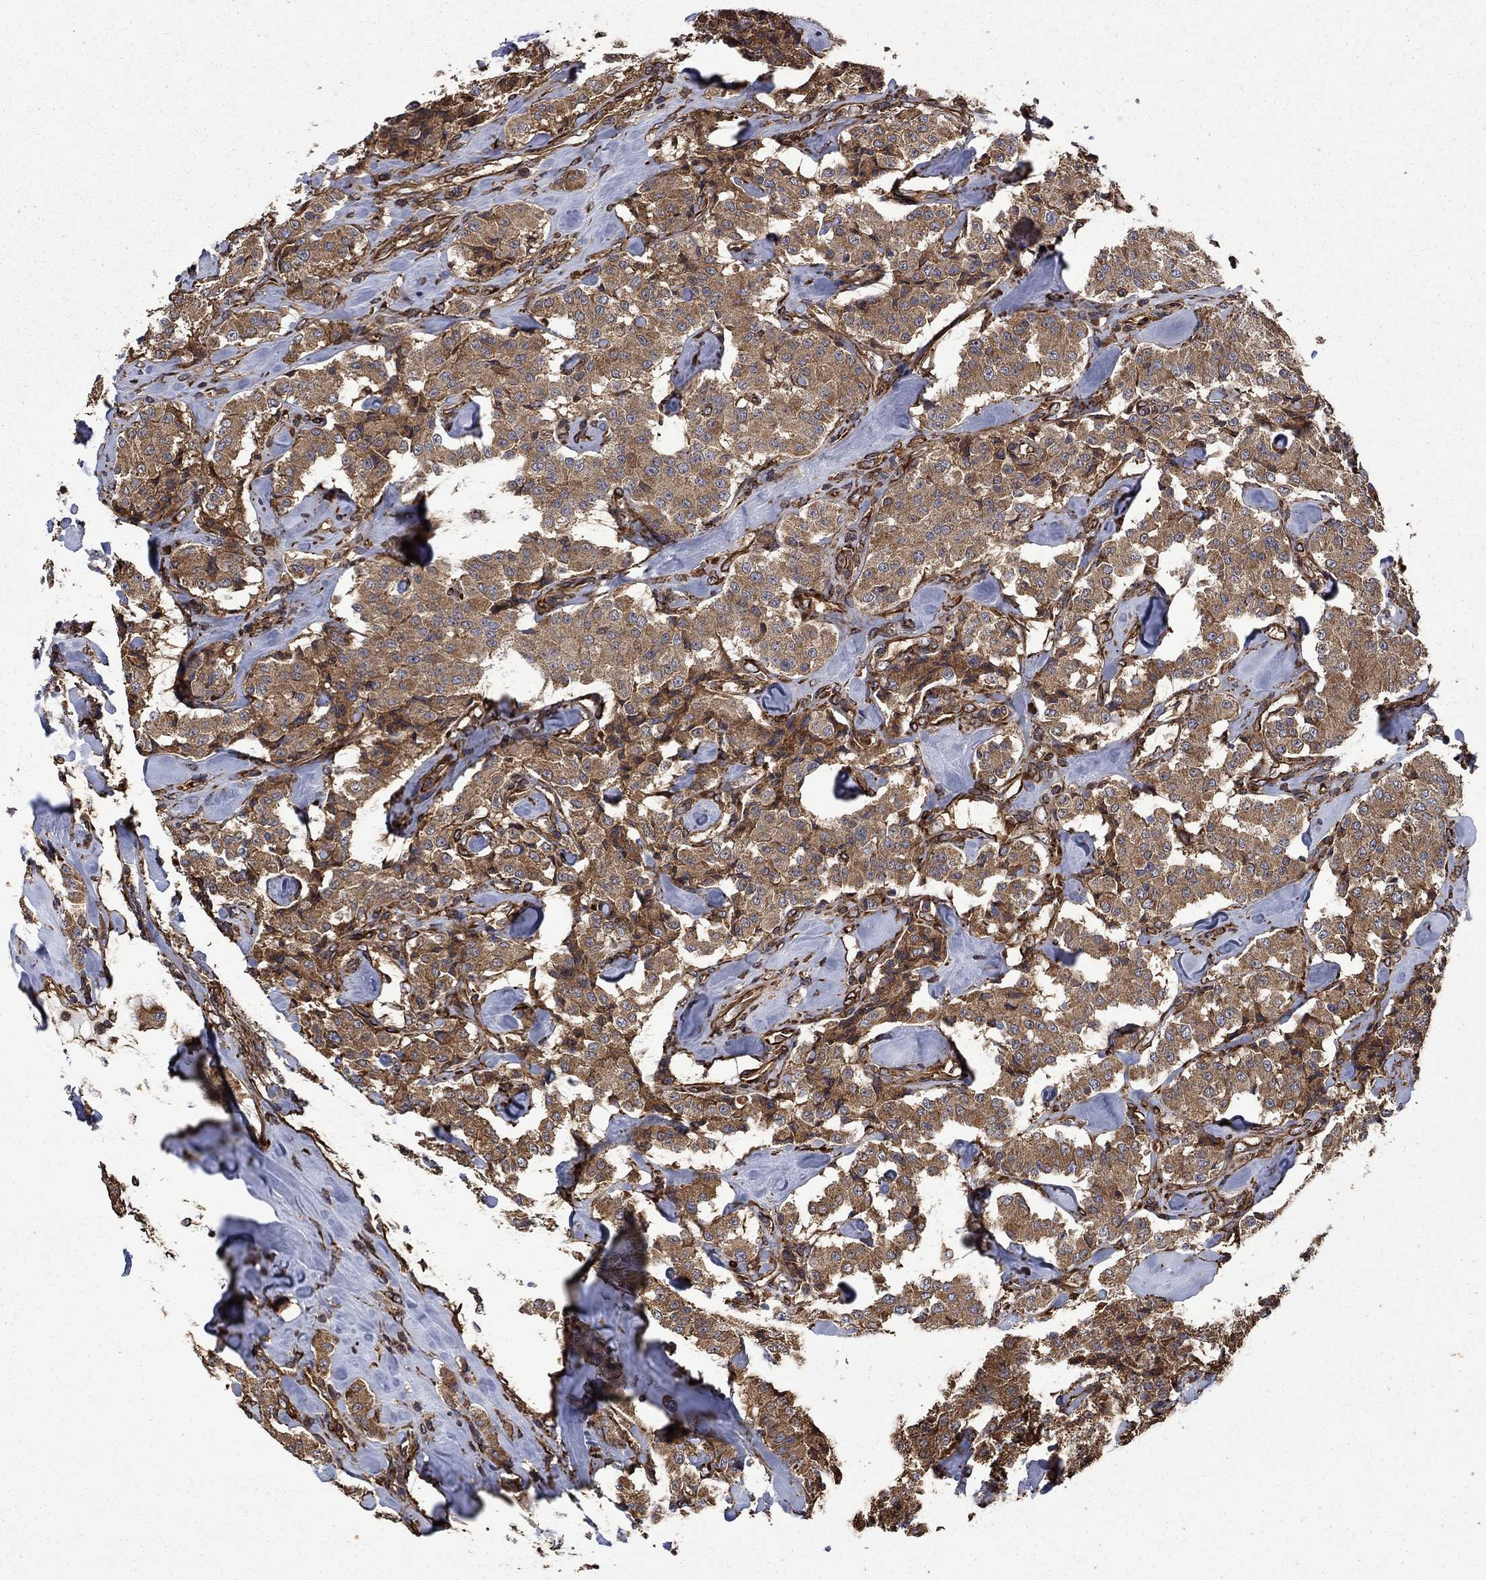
{"staining": {"intensity": "moderate", "quantity": ">75%", "location": "cytoplasmic/membranous"}, "tissue": "carcinoid", "cell_type": "Tumor cells", "image_type": "cancer", "snomed": [{"axis": "morphology", "description": "Carcinoid, malignant, NOS"}, {"axis": "topography", "description": "Pancreas"}], "caption": "Human carcinoid stained with a brown dye exhibits moderate cytoplasmic/membranous positive positivity in about >75% of tumor cells.", "gene": "CUTC", "patient": {"sex": "male", "age": 41}}